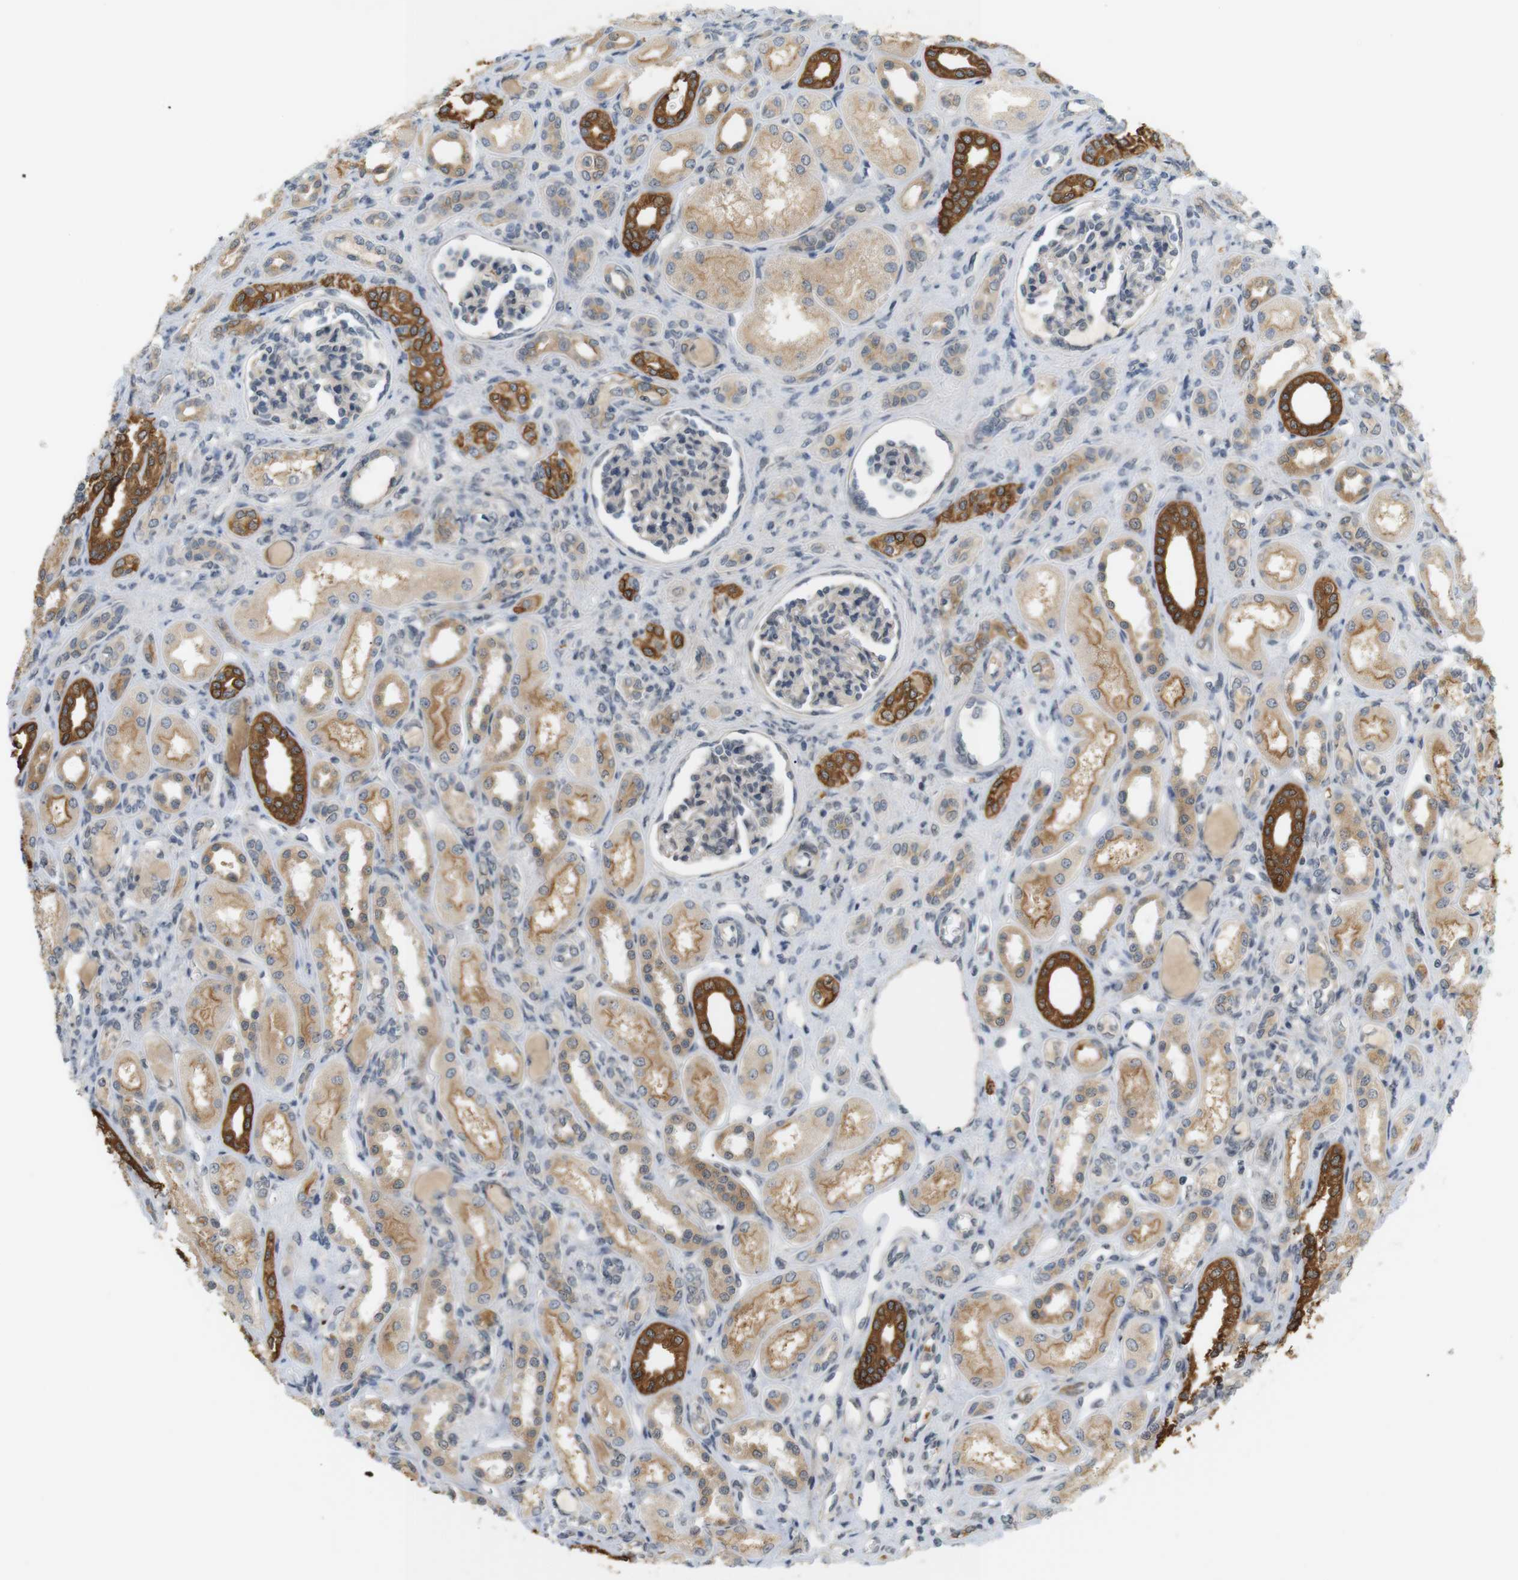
{"staining": {"intensity": "weak", "quantity": ">75%", "location": "cytoplasmic/membranous"}, "tissue": "kidney", "cell_type": "Cells in glomeruli", "image_type": "normal", "snomed": [{"axis": "morphology", "description": "Normal tissue, NOS"}, {"axis": "topography", "description": "Kidney"}], "caption": "The image shows a brown stain indicating the presence of a protein in the cytoplasmic/membranous of cells in glomeruli in kidney. Nuclei are stained in blue.", "gene": "SOCS6", "patient": {"sex": "male", "age": 7}}